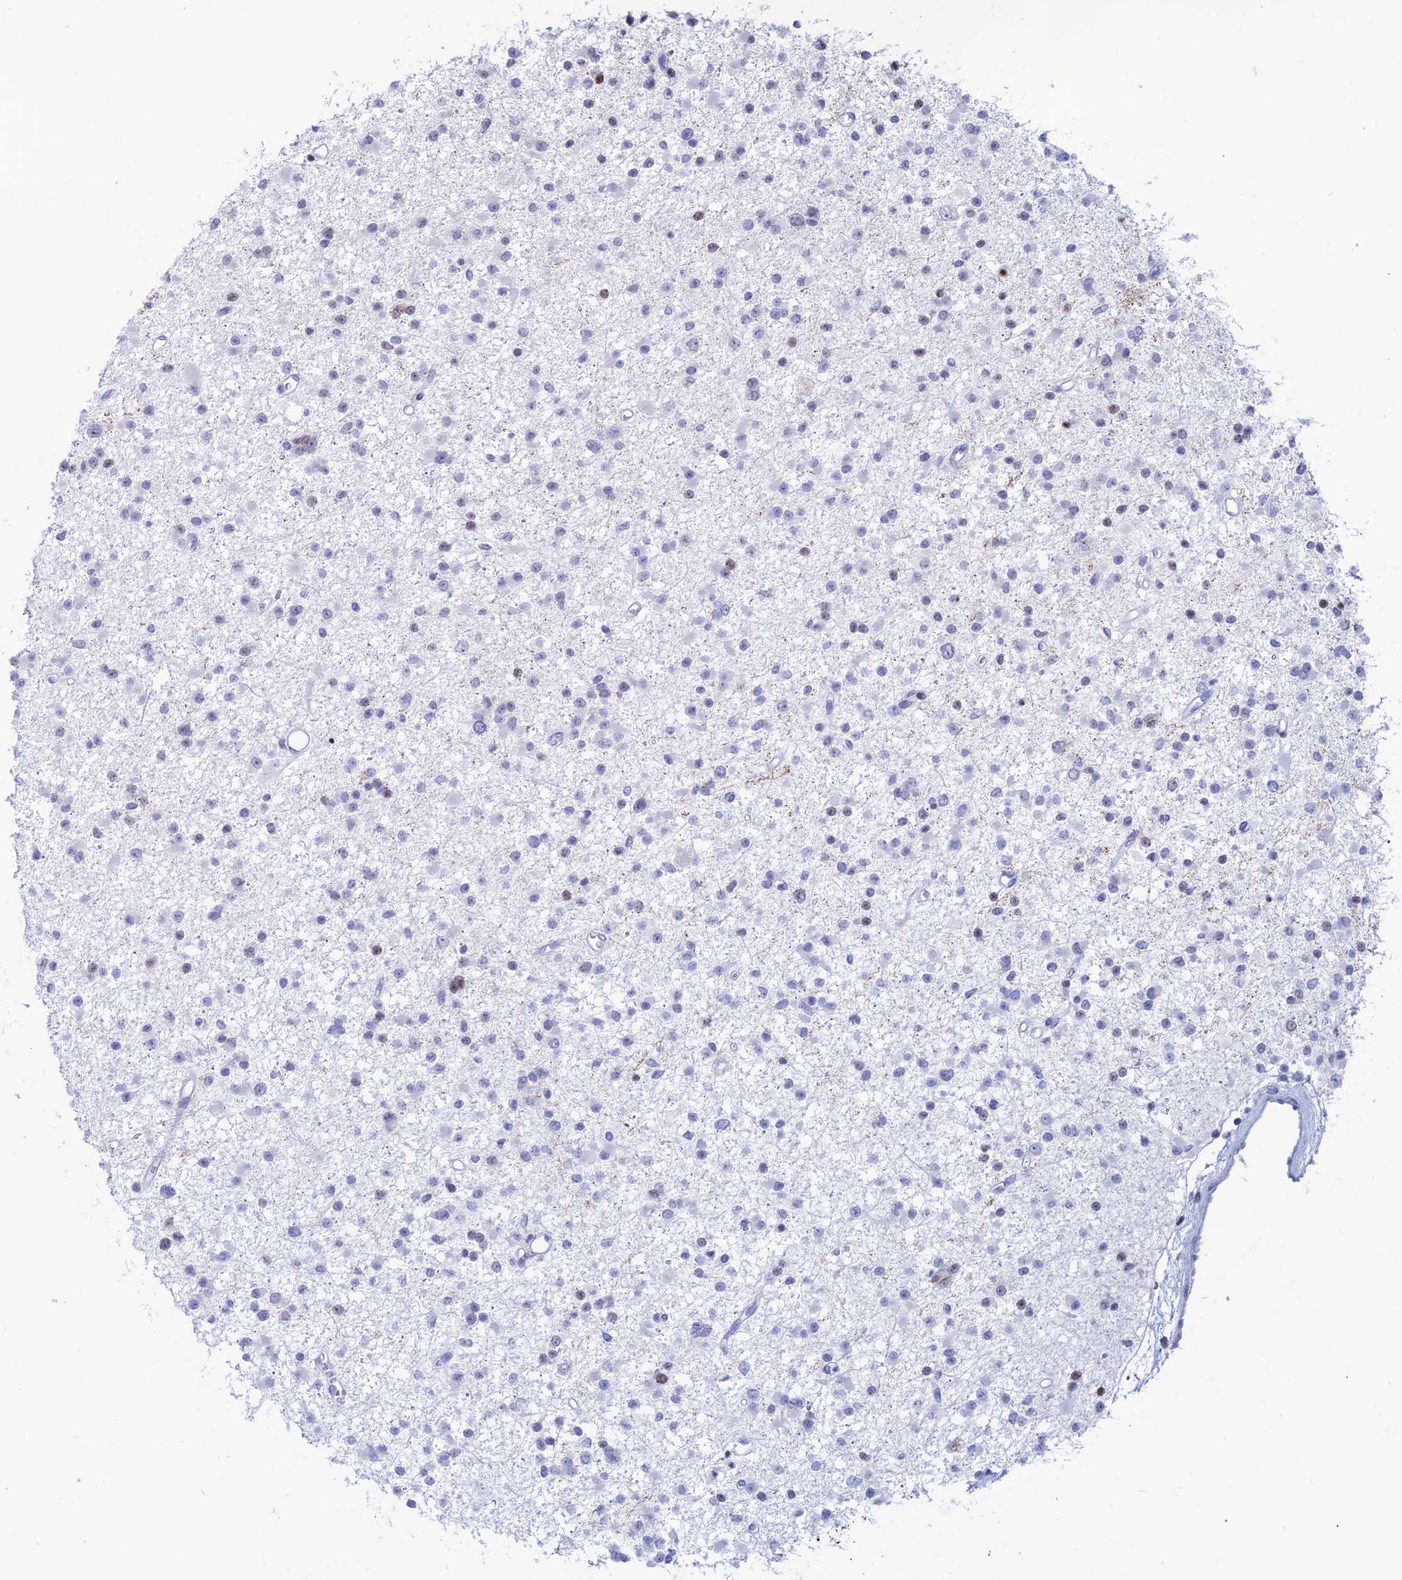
{"staining": {"intensity": "negative", "quantity": "none", "location": "none"}, "tissue": "glioma", "cell_type": "Tumor cells", "image_type": "cancer", "snomed": [{"axis": "morphology", "description": "Glioma, malignant, Low grade"}, {"axis": "topography", "description": "Brain"}], "caption": "This is an IHC image of malignant glioma (low-grade). There is no positivity in tumor cells.", "gene": "CERS6", "patient": {"sex": "female", "age": 22}}